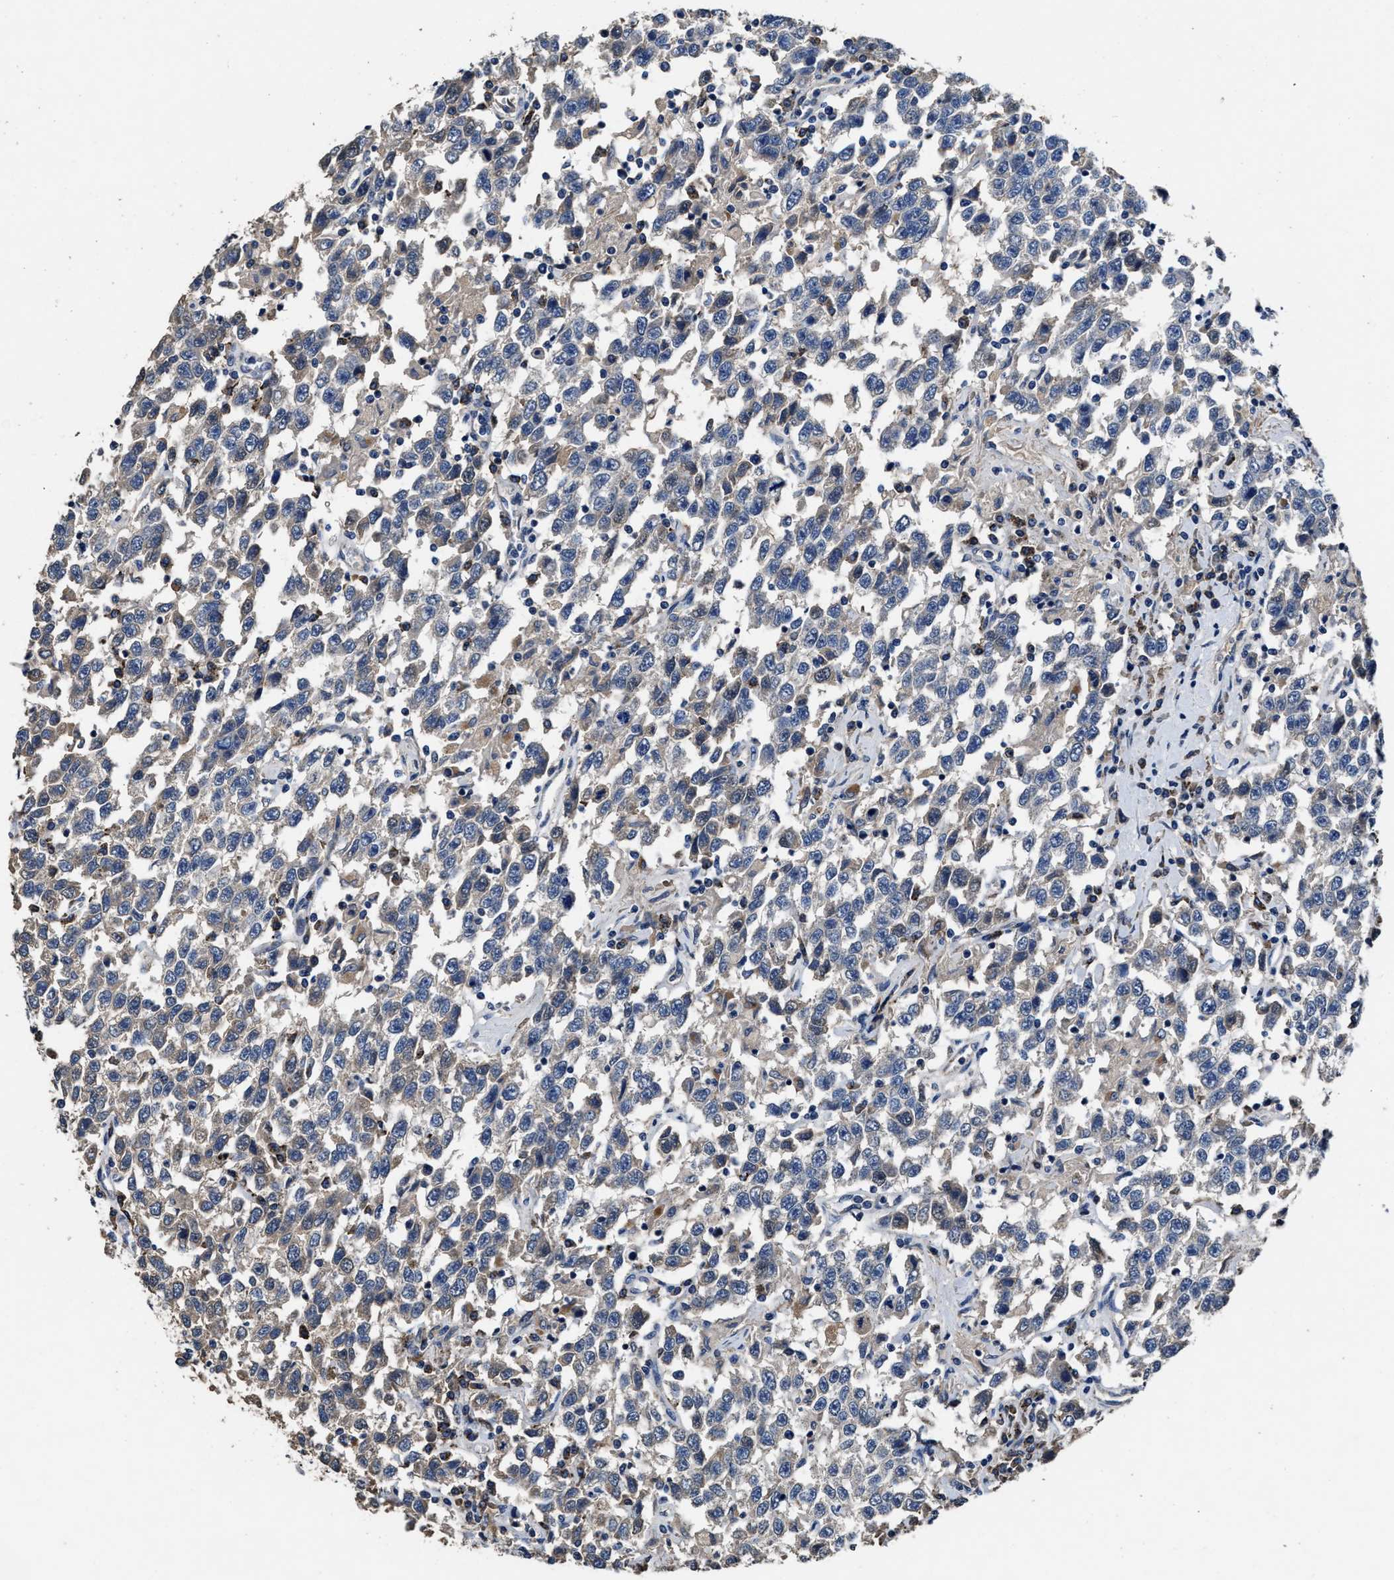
{"staining": {"intensity": "negative", "quantity": "none", "location": "none"}, "tissue": "testis cancer", "cell_type": "Tumor cells", "image_type": "cancer", "snomed": [{"axis": "morphology", "description": "Seminoma, NOS"}, {"axis": "topography", "description": "Testis"}], "caption": "Tumor cells show no significant protein expression in testis seminoma. (Brightfield microscopy of DAB immunohistochemistry (IHC) at high magnification).", "gene": "UBR4", "patient": {"sex": "male", "age": 41}}